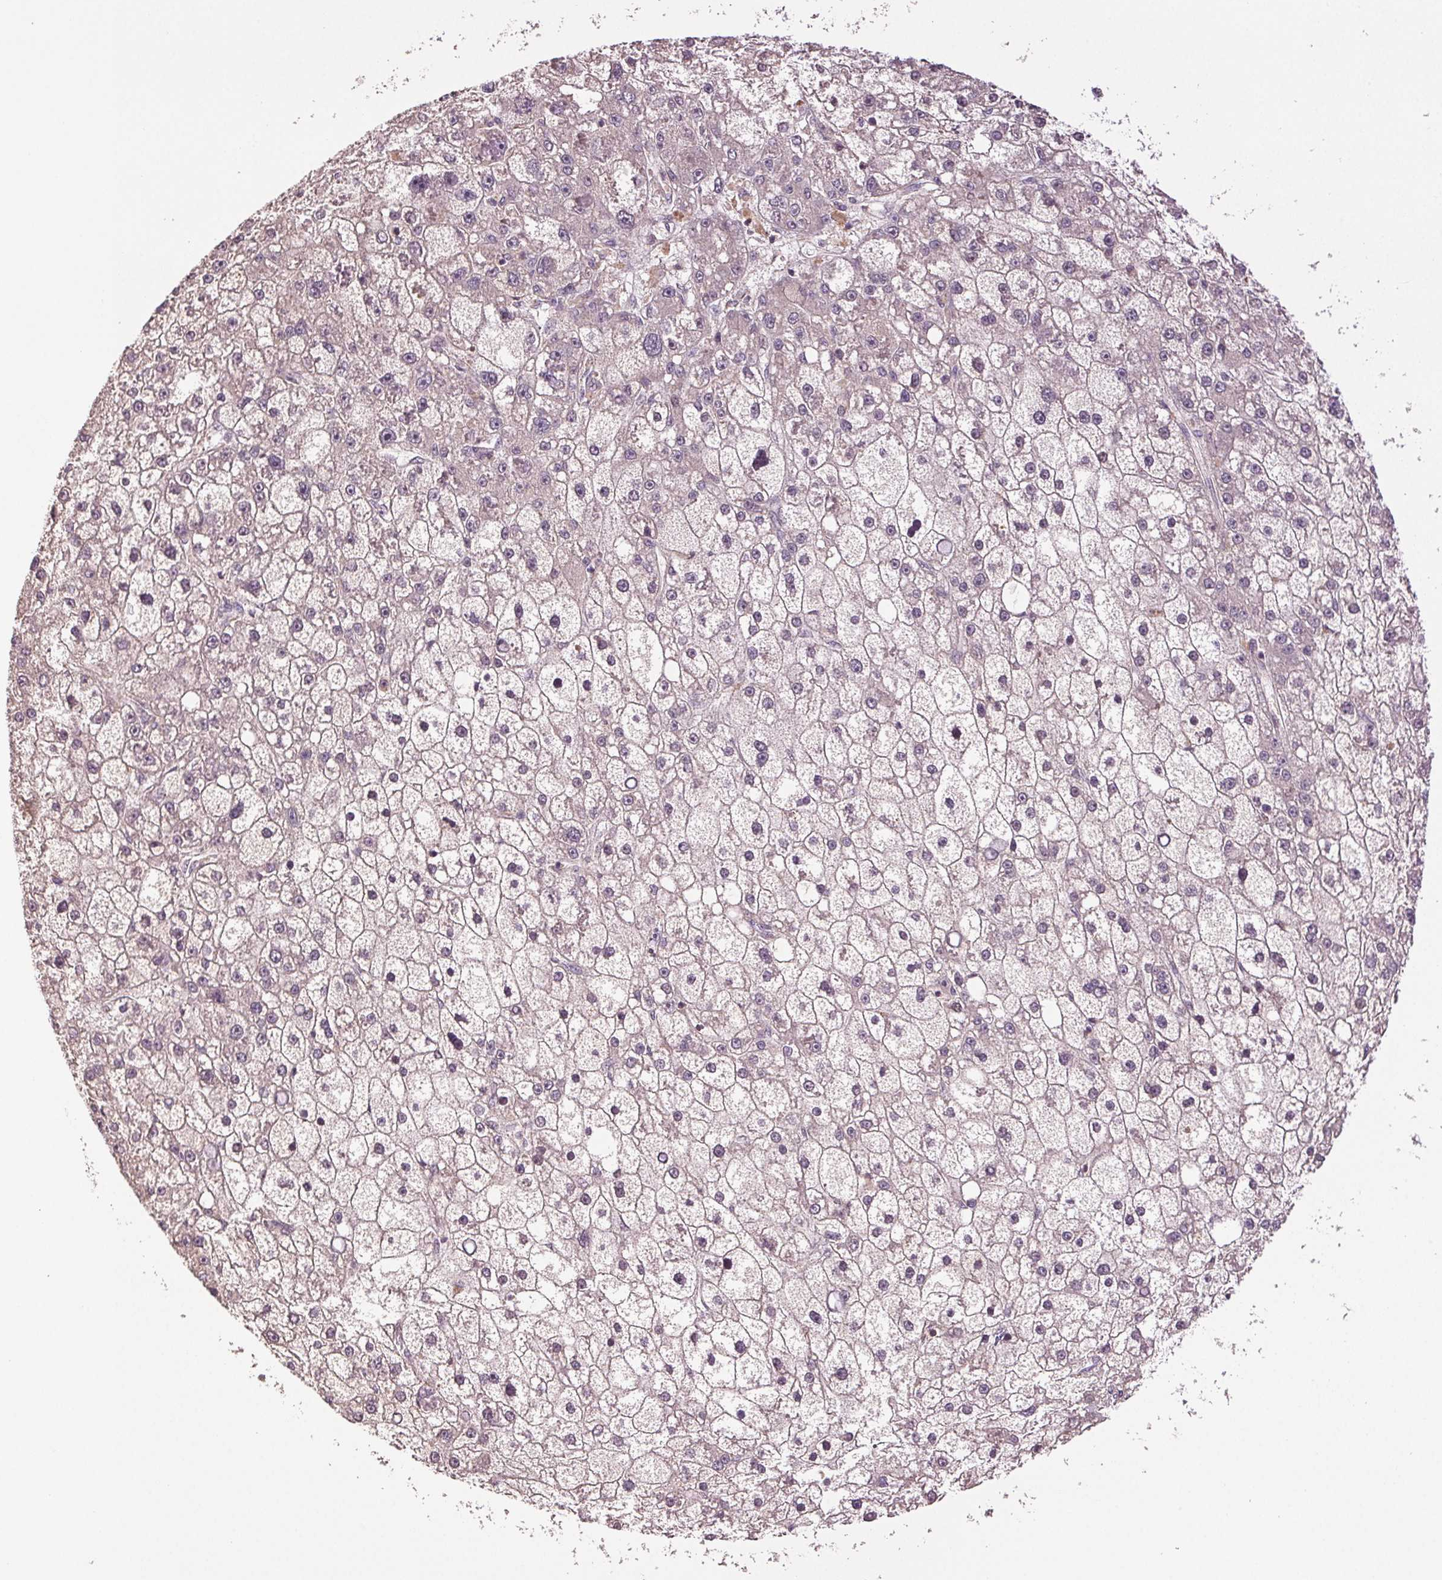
{"staining": {"intensity": "negative", "quantity": "none", "location": "none"}, "tissue": "liver cancer", "cell_type": "Tumor cells", "image_type": "cancer", "snomed": [{"axis": "morphology", "description": "Carcinoma, Hepatocellular, NOS"}, {"axis": "topography", "description": "Liver"}], "caption": "Immunohistochemistry (IHC) of human liver hepatocellular carcinoma shows no expression in tumor cells. (Brightfield microscopy of DAB (3,3'-diaminobenzidine) immunohistochemistry (IHC) at high magnification).", "gene": "TMEM253", "patient": {"sex": "male", "age": 67}}